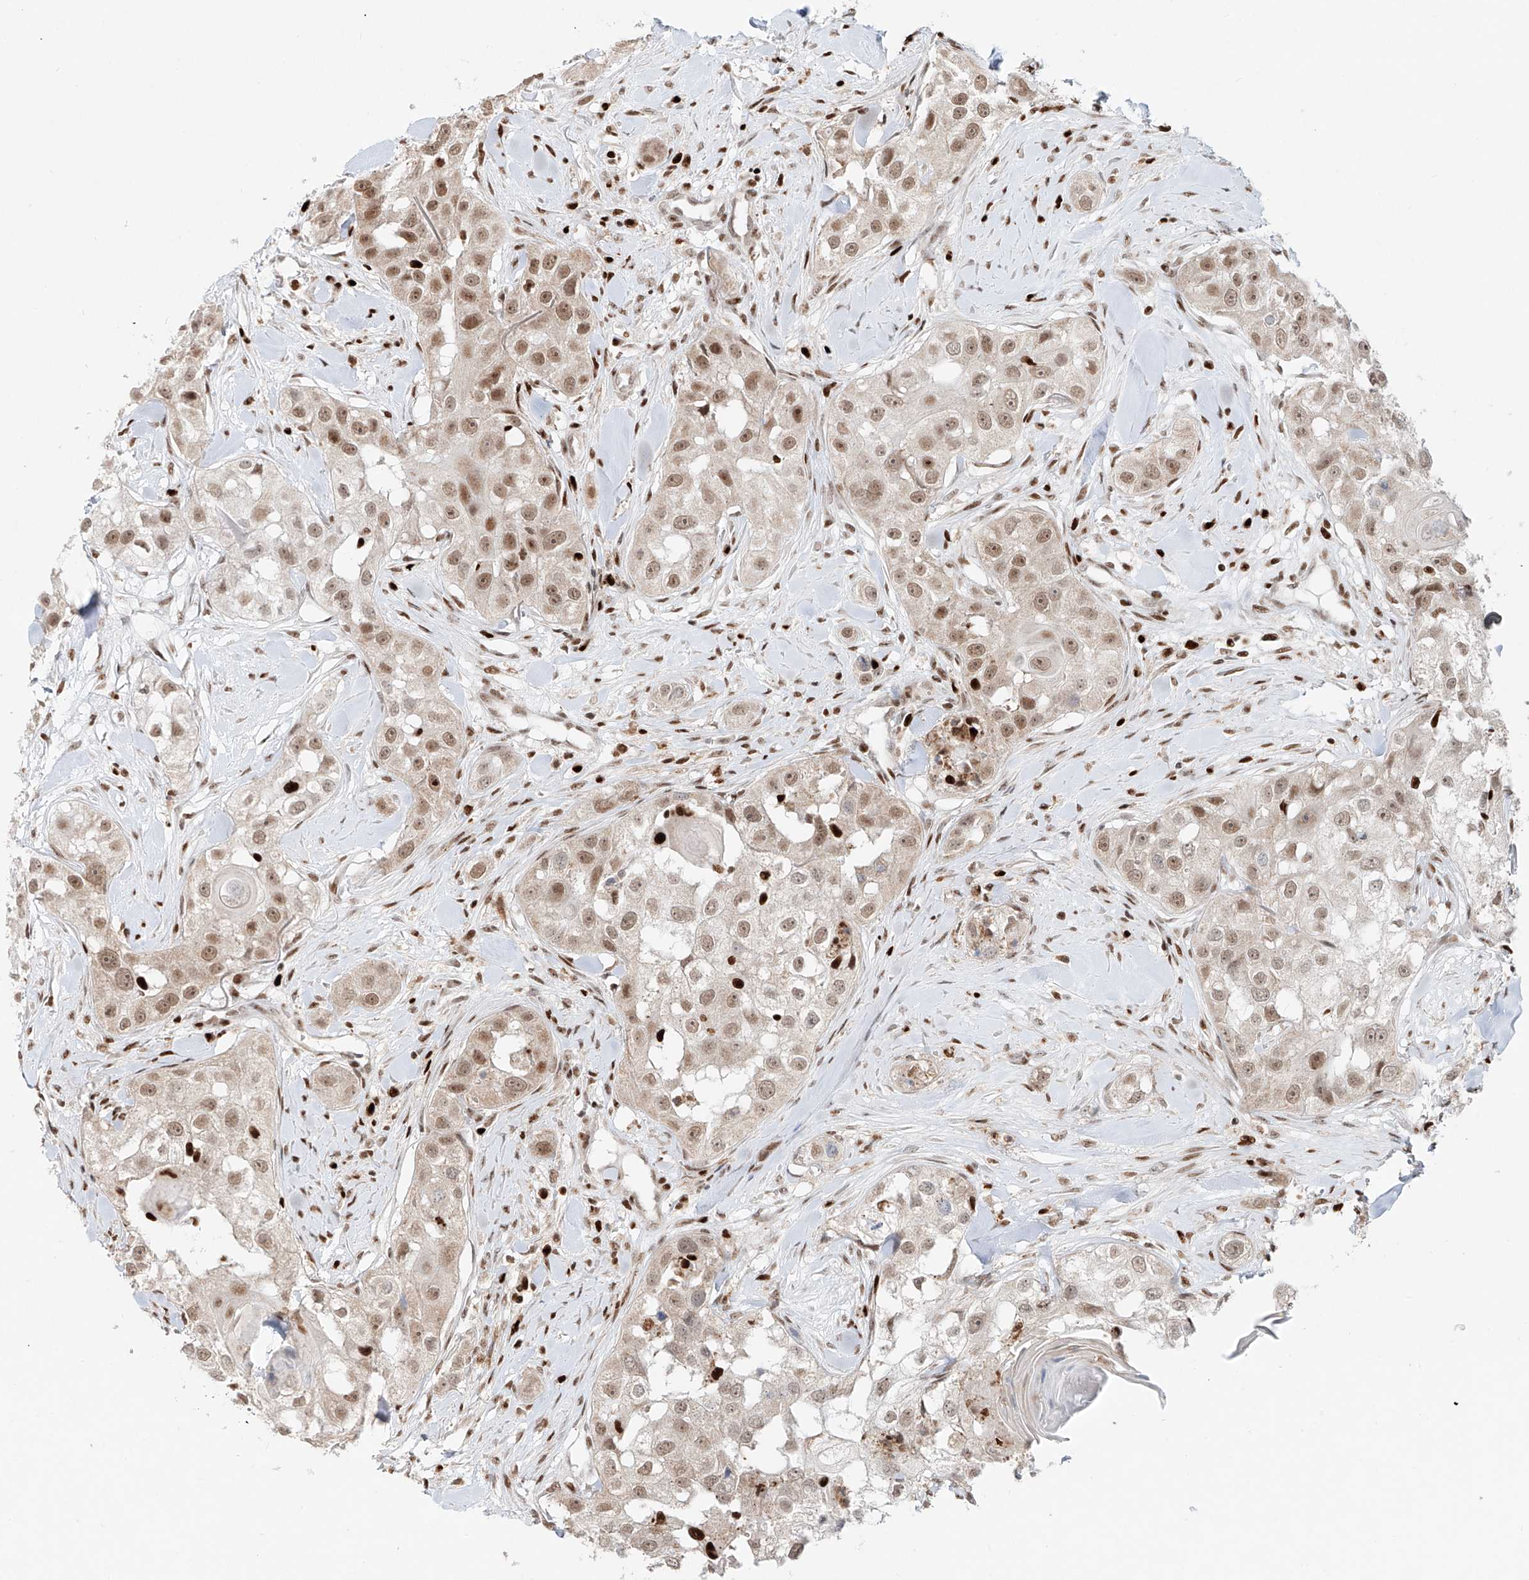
{"staining": {"intensity": "moderate", "quantity": ">75%", "location": "nuclear"}, "tissue": "head and neck cancer", "cell_type": "Tumor cells", "image_type": "cancer", "snomed": [{"axis": "morphology", "description": "Normal tissue, NOS"}, {"axis": "morphology", "description": "Squamous cell carcinoma, NOS"}, {"axis": "topography", "description": "Skeletal muscle"}, {"axis": "topography", "description": "Head-Neck"}], "caption": "Approximately >75% of tumor cells in human head and neck squamous cell carcinoma reveal moderate nuclear protein positivity as visualized by brown immunohistochemical staining.", "gene": "DZIP1L", "patient": {"sex": "male", "age": 51}}